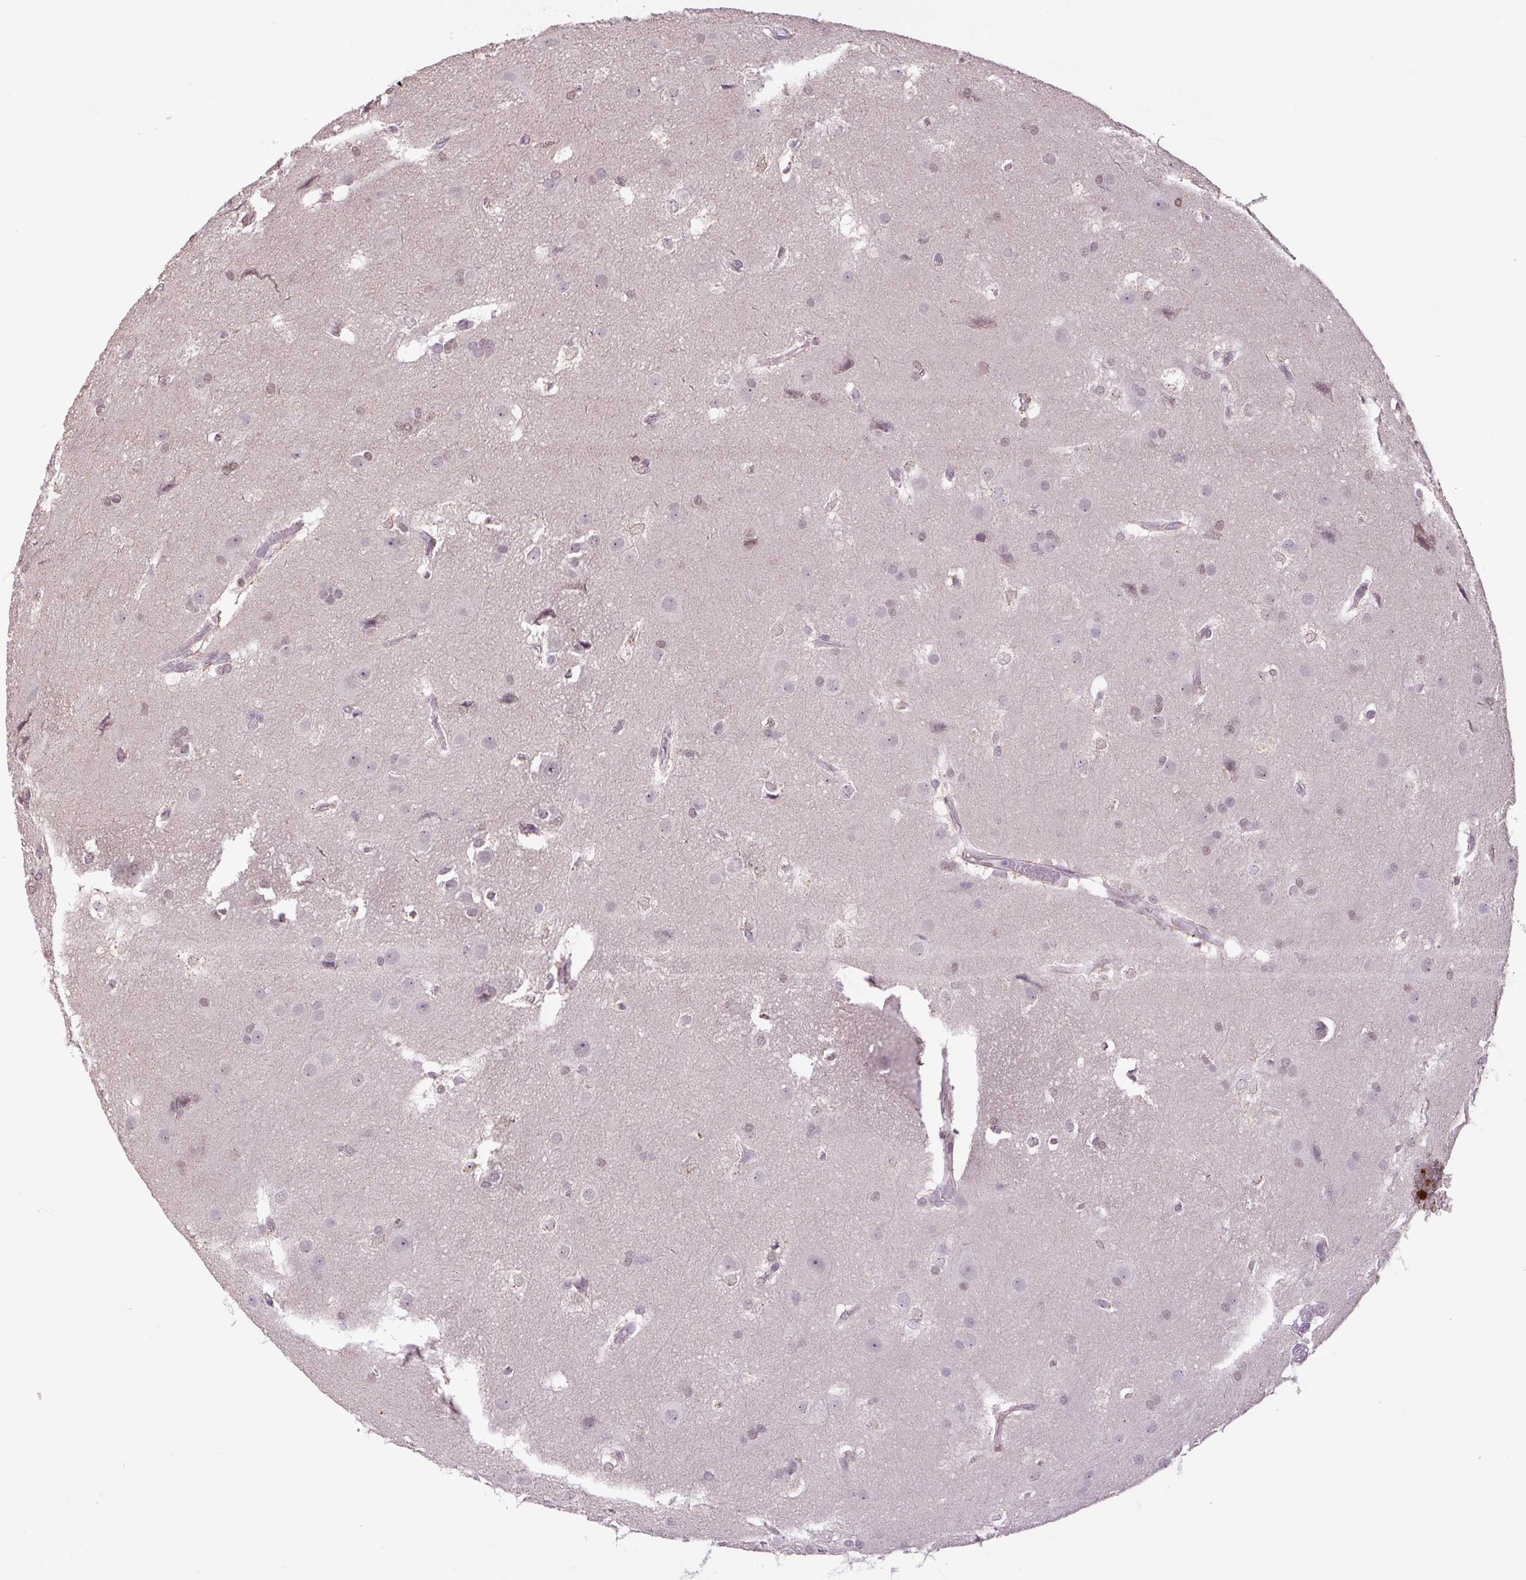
{"staining": {"intensity": "moderate", "quantity": "<25%", "location": "nuclear"}, "tissue": "glioma", "cell_type": "Tumor cells", "image_type": "cancer", "snomed": [{"axis": "morphology", "description": "Glioma, malignant, Low grade"}, {"axis": "topography", "description": "Brain"}], "caption": "Protein staining displays moderate nuclear positivity in about <25% of tumor cells in low-grade glioma (malignant).", "gene": "SGF29", "patient": {"sex": "male", "age": 66}}